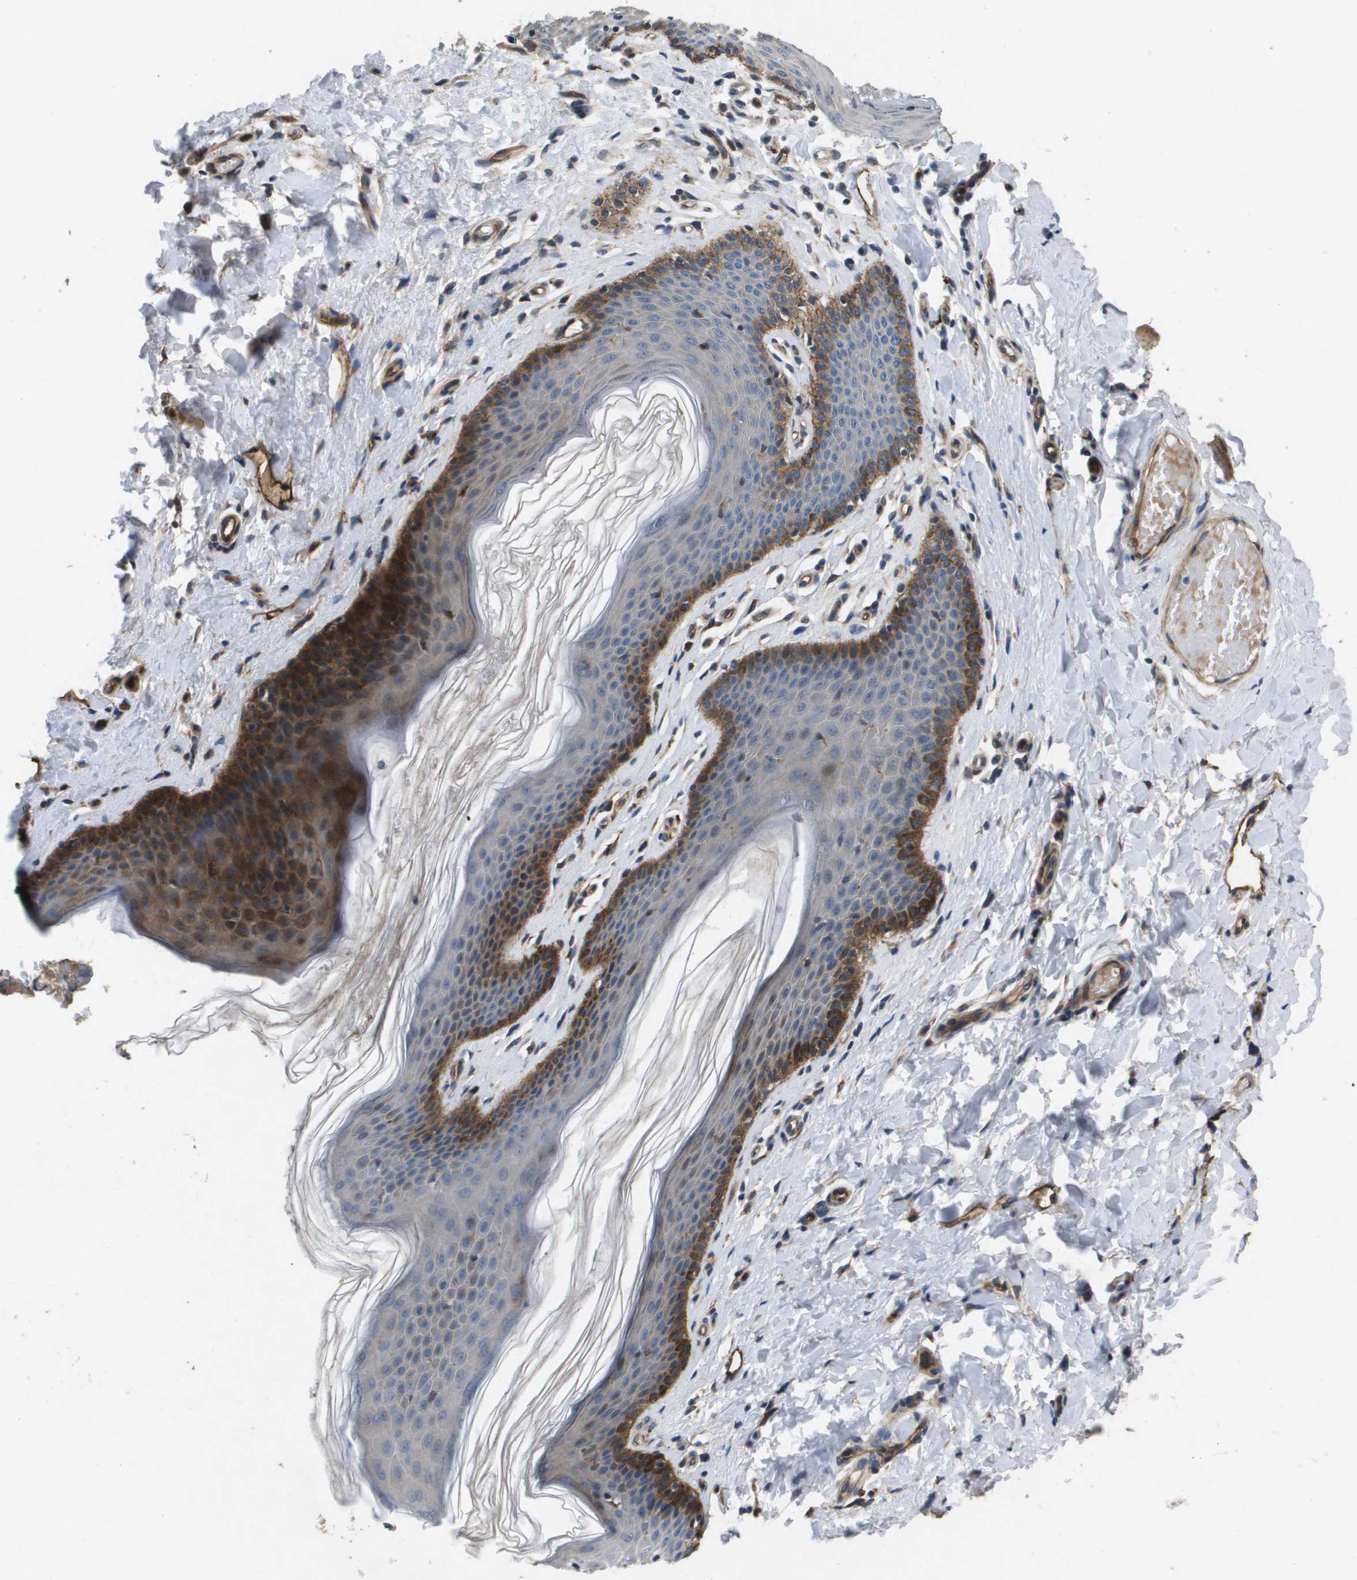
{"staining": {"intensity": "moderate", "quantity": "25%-75%", "location": "cytoplasmic/membranous"}, "tissue": "skin", "cell_type": "Epidermal cells", "image_type": "normal", "snomed": [{"axis": "morphology", "description": "Normal tissue, NOS"}, {"axis": "topography", "description": "Vulva"}], "caption": "An IHC photomicrograph of benign tissue is shown. Protein staining in brown highlights moderate cytoplasmic/membranous positivity in skin within epidermal cells. Nuclei are stained in blue.", "gene": "ENTPD2", "patient": {"sex": "female", "age": 66}}